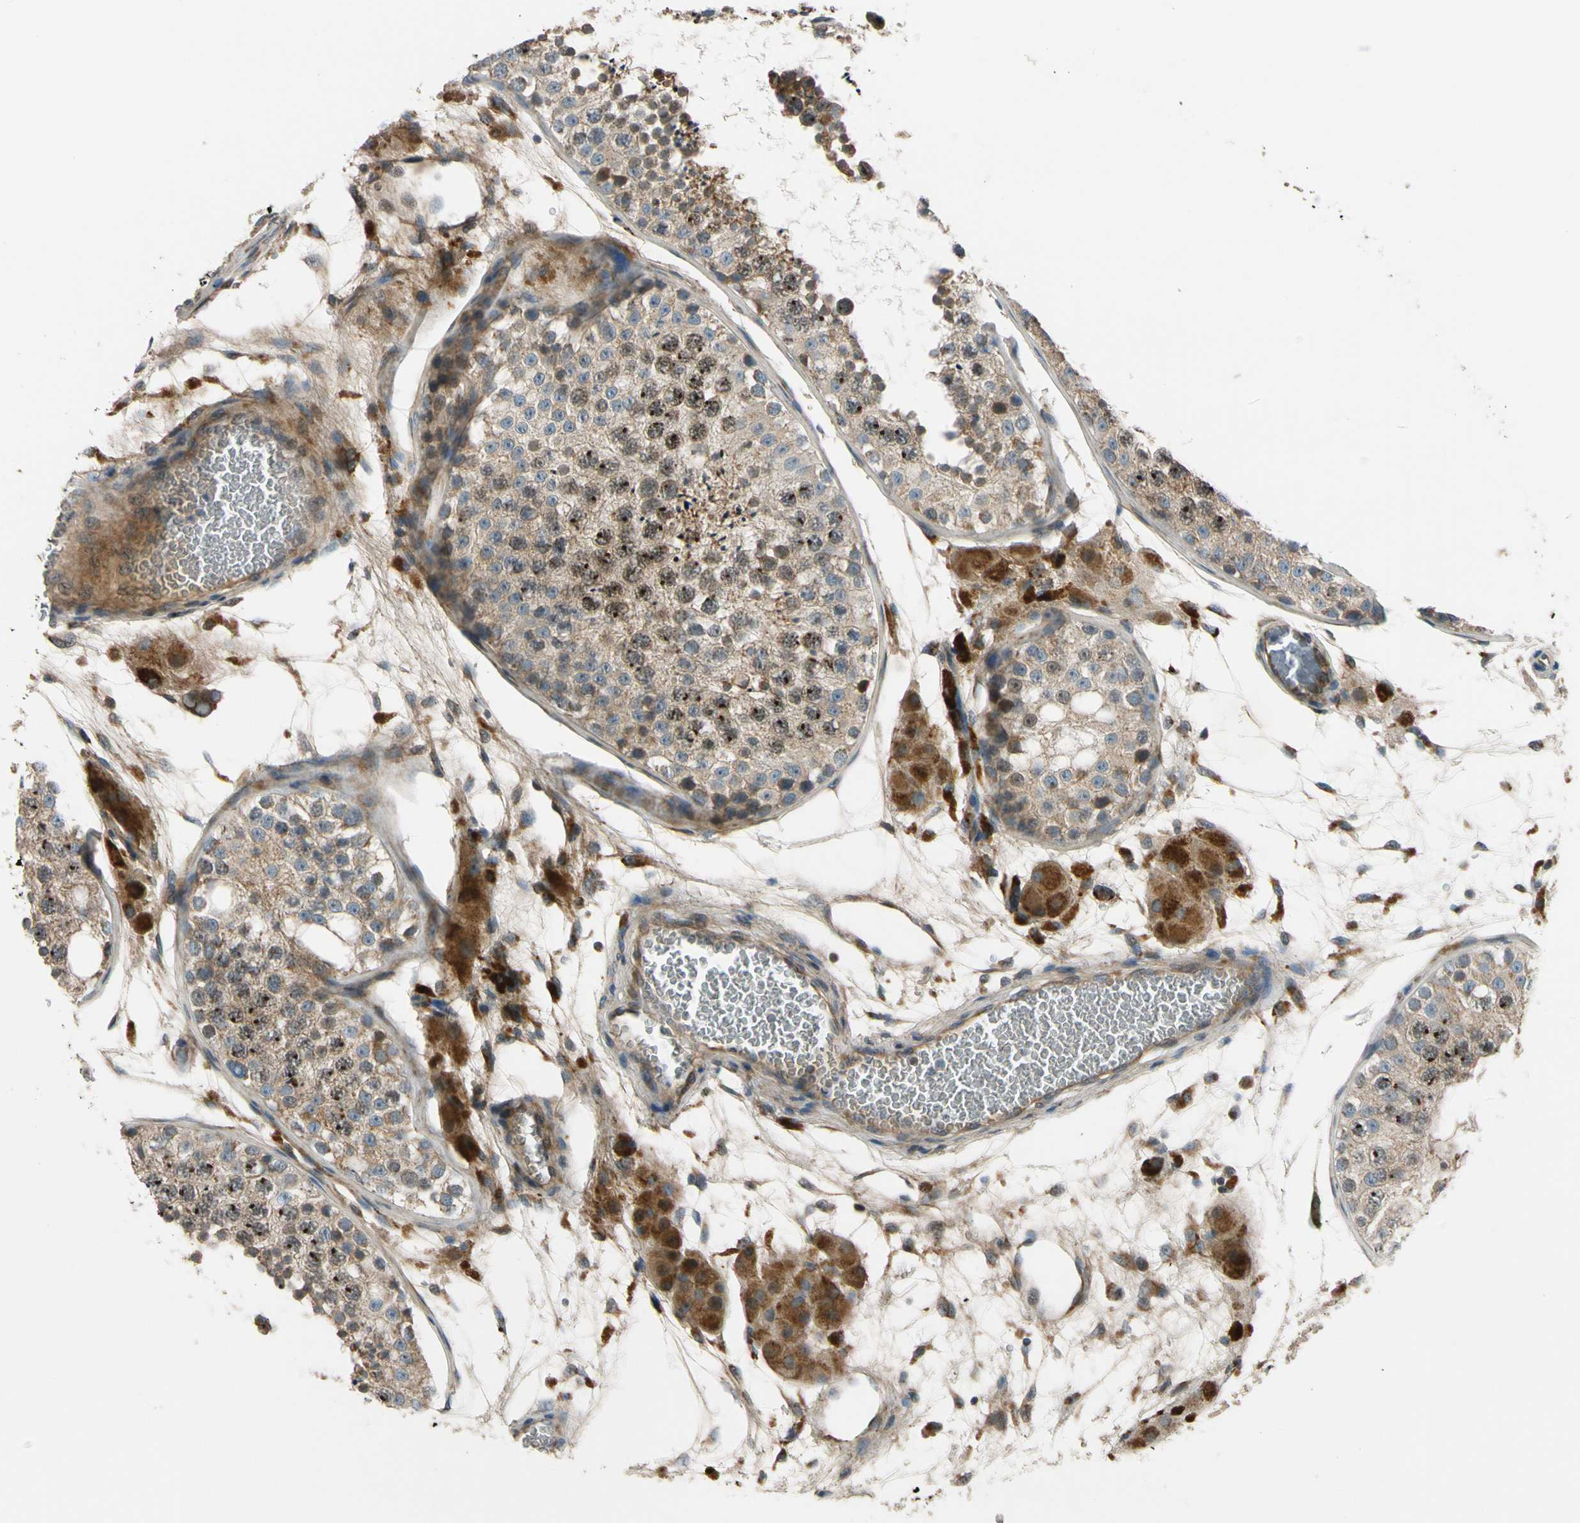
{"staining": {"intensity": "weak", "quantity": ">75%", "location": "cytoplasmic/membranous"}, "tissue": "testis", "cell_type": "Cells in seminiferous ducts", "image_type": "normal", "snomed": [{"axis": "morphology", "description": "Normal tissue, NOS"}, {"axis": "topography", "description": "Testis"}], "caption": "Immunohistochemical staining of unremarkable human testis shows weak cytoplasmic/membranous protein positivity in about >75% of cells in seminiferous ducts.", "gene": "MST1R", "patient": {"sex": "male", "age": 26}}